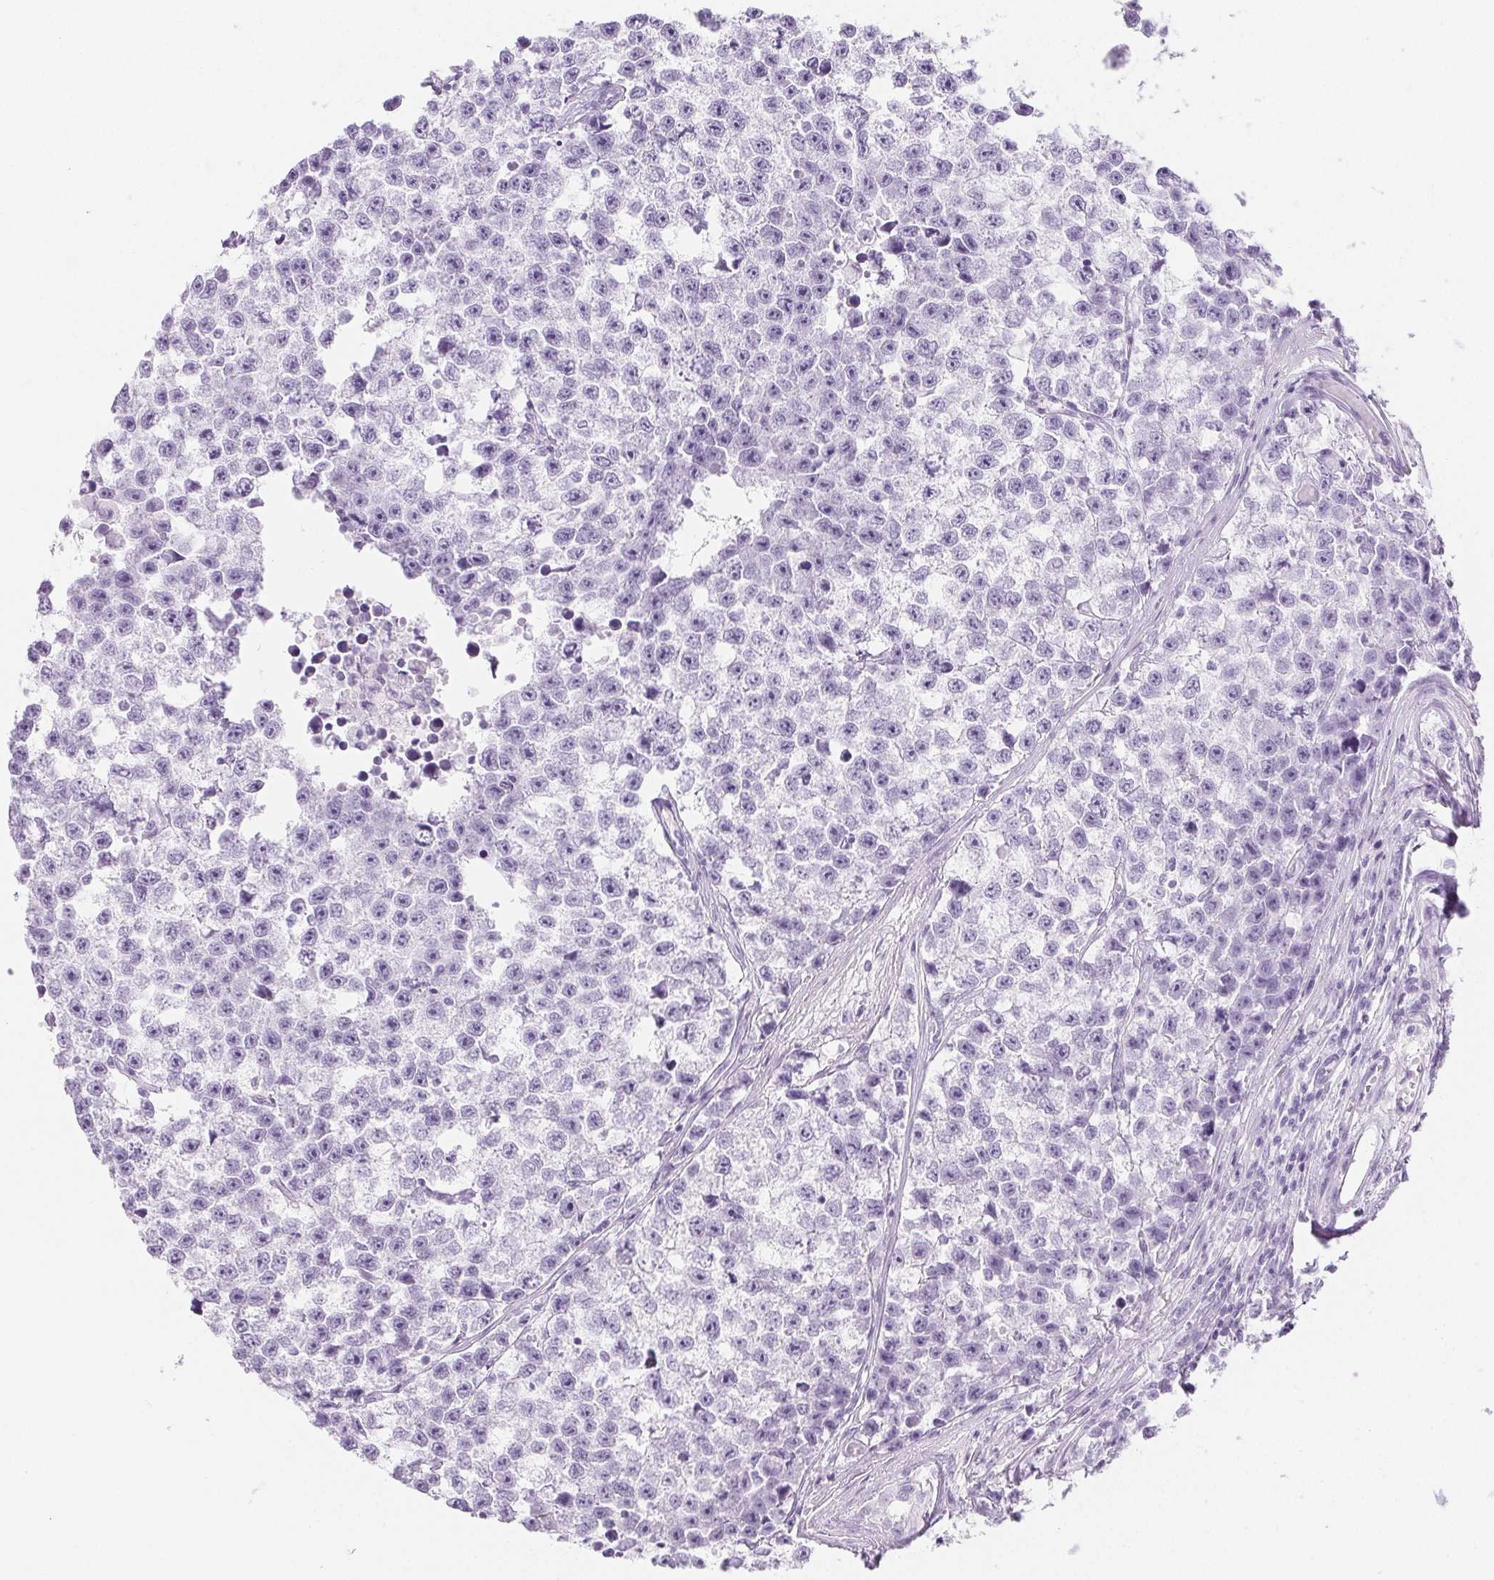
{"staining": {"intensity": "negative", "quantity": "none", "location": "none"}, "tissue": "testis cancer", "cell_type": "Tumor cells", "image_type": "cancer", "snomed": [{"axis": "morphology", "description": "Seminoma, NOS"}, {"axis": "topography", "description": "Testis"}], "caption": "High magnification brightfield microscopy of testis seminoma stained with DAB (3,3'-diaminobenzidine) (brown) and counterstained with hematoxylin (blue): tumor cells show no significant positivity. Brightfield microscopy of immunohistochemistry (IHC) stained with DAB (3,3'-diaminobenzidine) (brown) and hematoxylin (blue), captured at high magnification.", "gene": "PI3", "patient": {"sex": "male", "age": 26}}